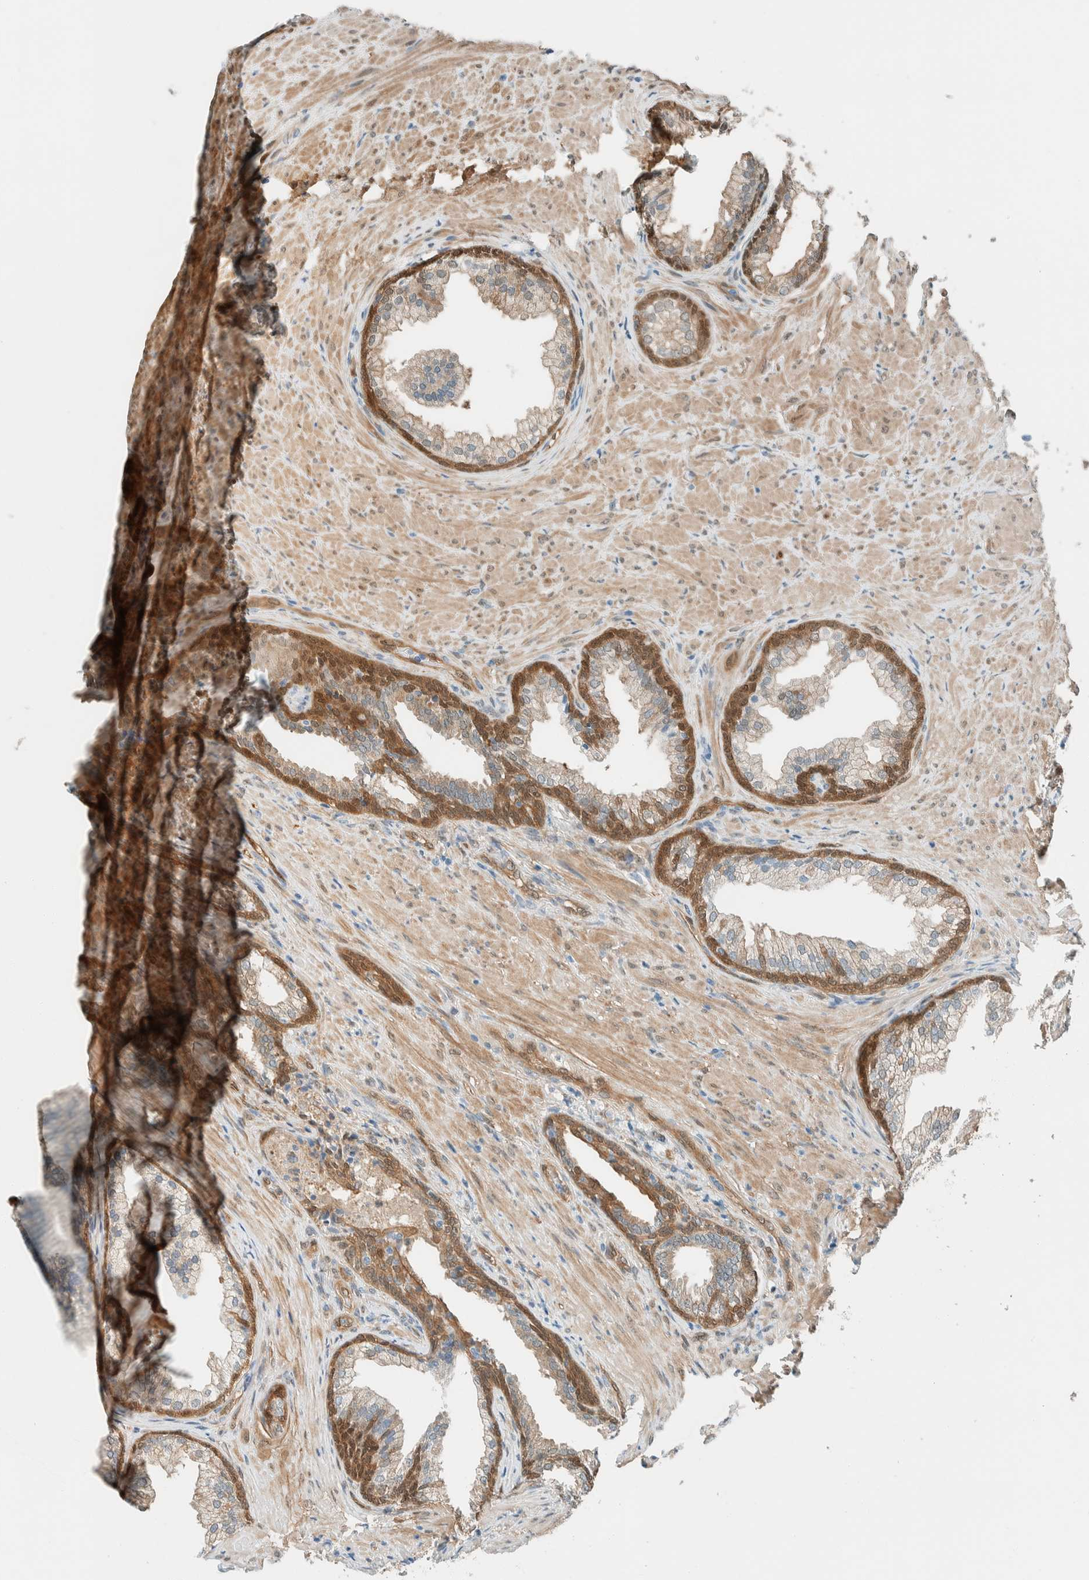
{"staining": {"intensity": "moderate", "quantity": "25%-75%", "location": "cytoplasmic/membranous,nuclear"}, "tissue": "prostate", "cell_type": "Glandular cells", "image_type": "normal", "snomed": [{"axis": "morphology", "description": "Normal tissue, NOS"}, {"axis": "topography", "description": "Prostate"}], "caption": "Immunohistochemistry (DAB) staining of unremarkable human prostate displays moderate cytoplasmic/membranous,nuclear protein positivity in approximately 25%-75% of glandular cells.", "gene": "NXN", "patient": {"sex": "male", "age": 76}}